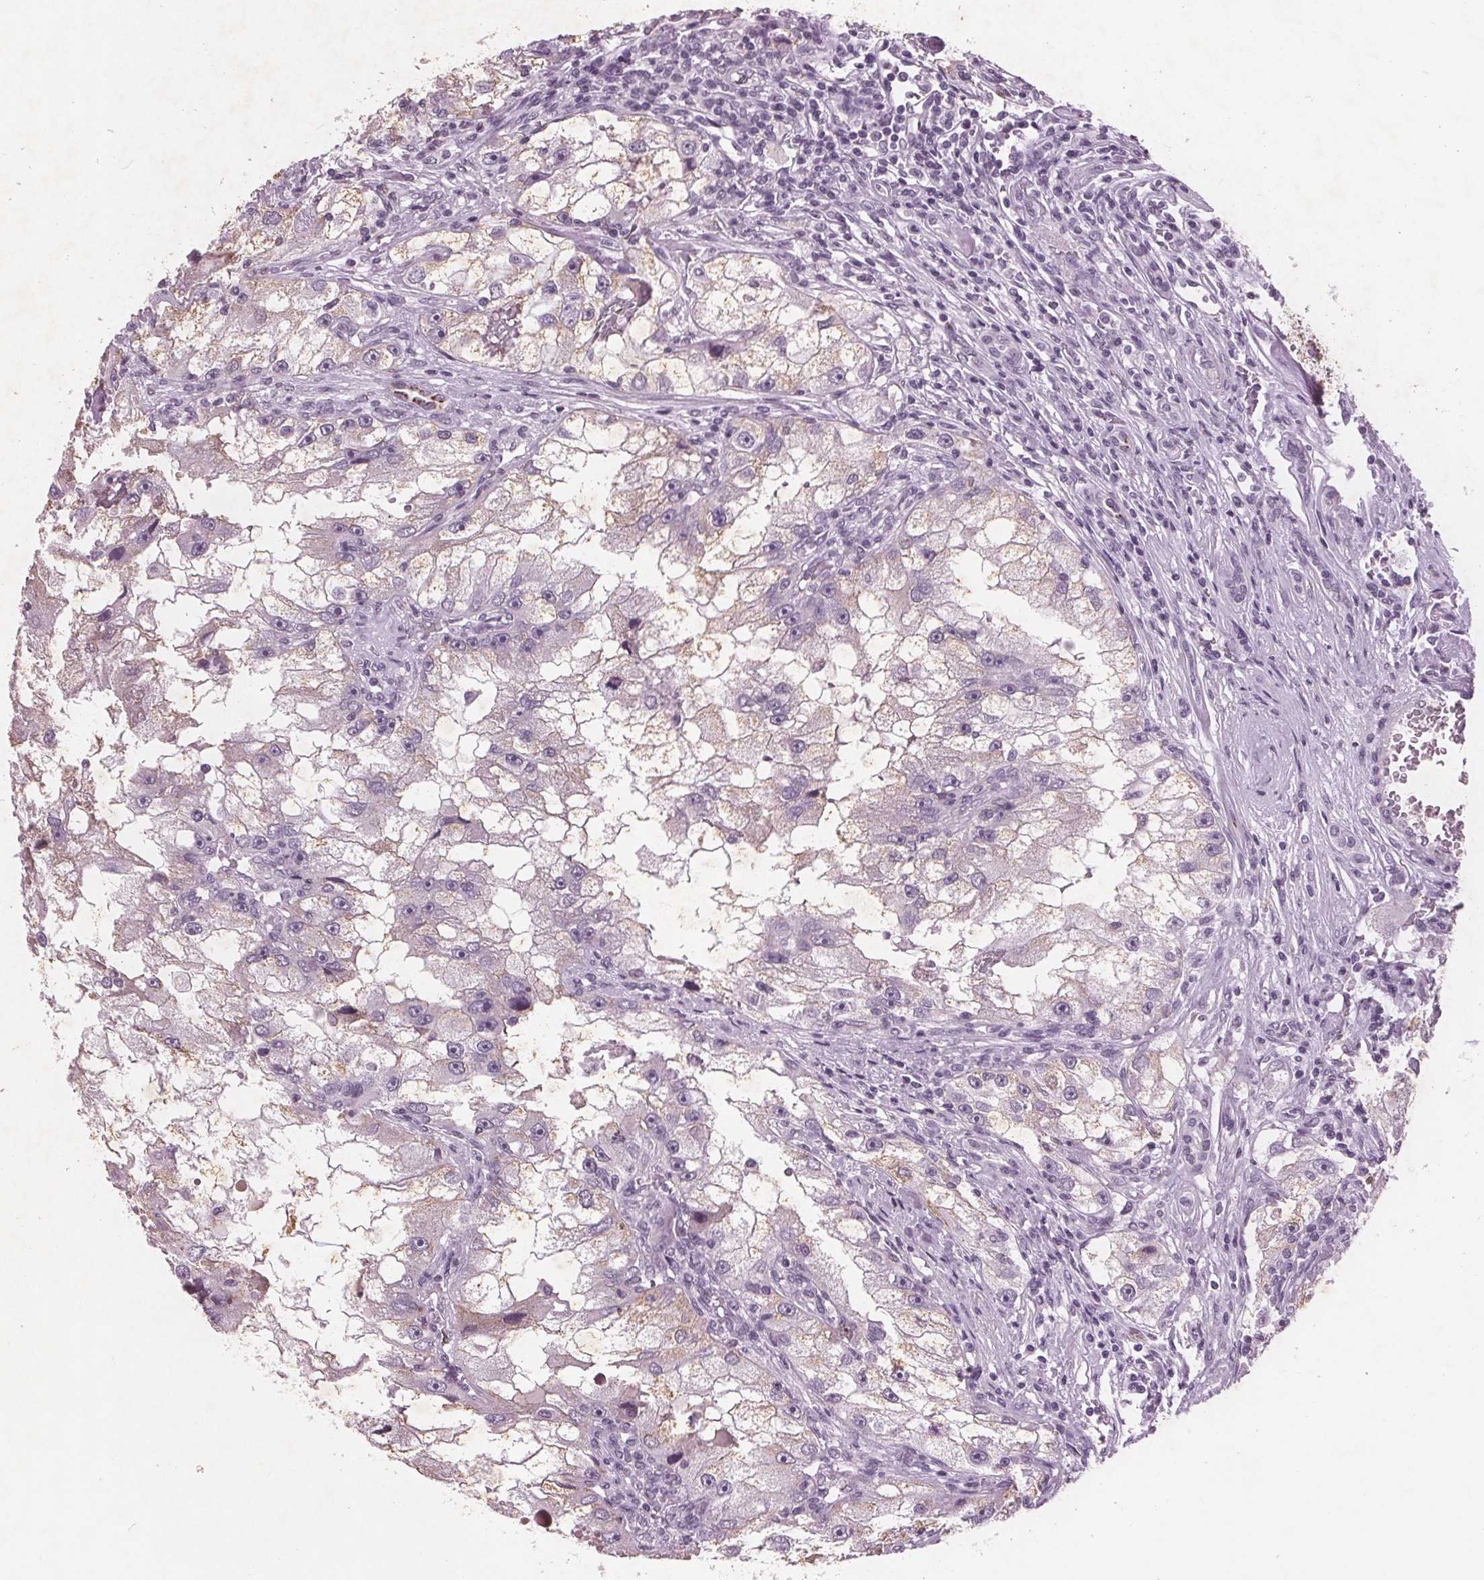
{"staining": {"intensity": "negative", "quantity": "none", "location": "none"}, "tissue": "renal cancer", "cell_type": "Tumor cells", "image_type": "cancer", "snomed": [{"axis": "morphology", "description": "Adenocarcinoma, NOS"}, {"axis": "topography", "description": "Kidney"}], "caption": "DAB immunohistochemical staining of human renal cancer displays no significant expression in tumor cells.", "gene": "PTPN14", "patient": {"sex": "male", "age": 63}}